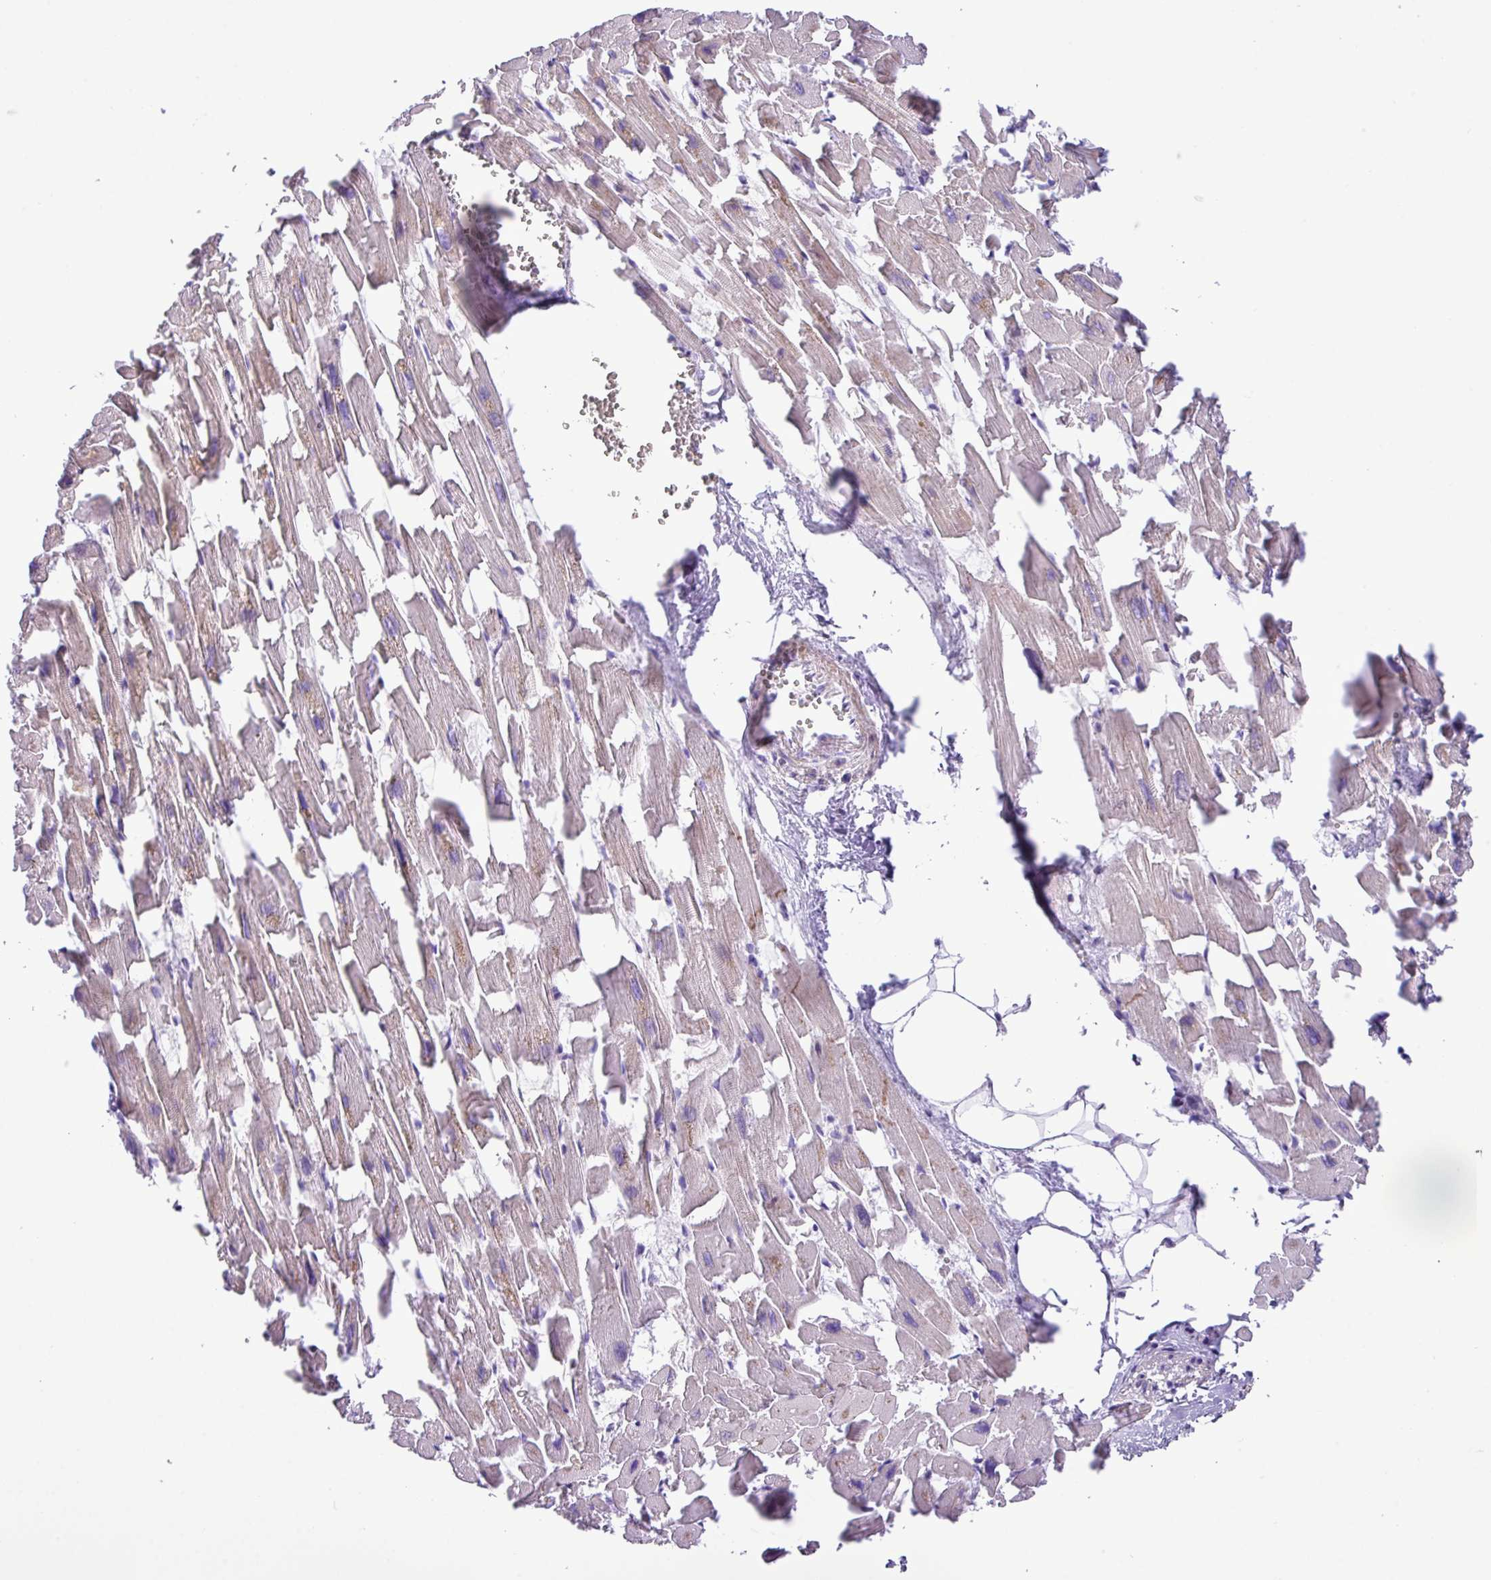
{"staining": {"intensity": "moderate", "quantity": ">75%", "location": "cytoplasmic/membranous"}, "tissue": "heart muscle", "cell_type": "Cardiomyocytes", "image_type": "normal", "snomed": [{"axis": "morphology", "description": "Normal tissue, NOS"}, {"axis": "topography", "description": "Heart"}], "caption": "Moderate cytoplasmic/membranous staining for a protein is appreciated in approximately >75% of cardiomyocytes of normal heart muscle using immunohistochemistry (IHC).", "gene": "YLPM1", "patient": {"sex": "female", "age": 64}}